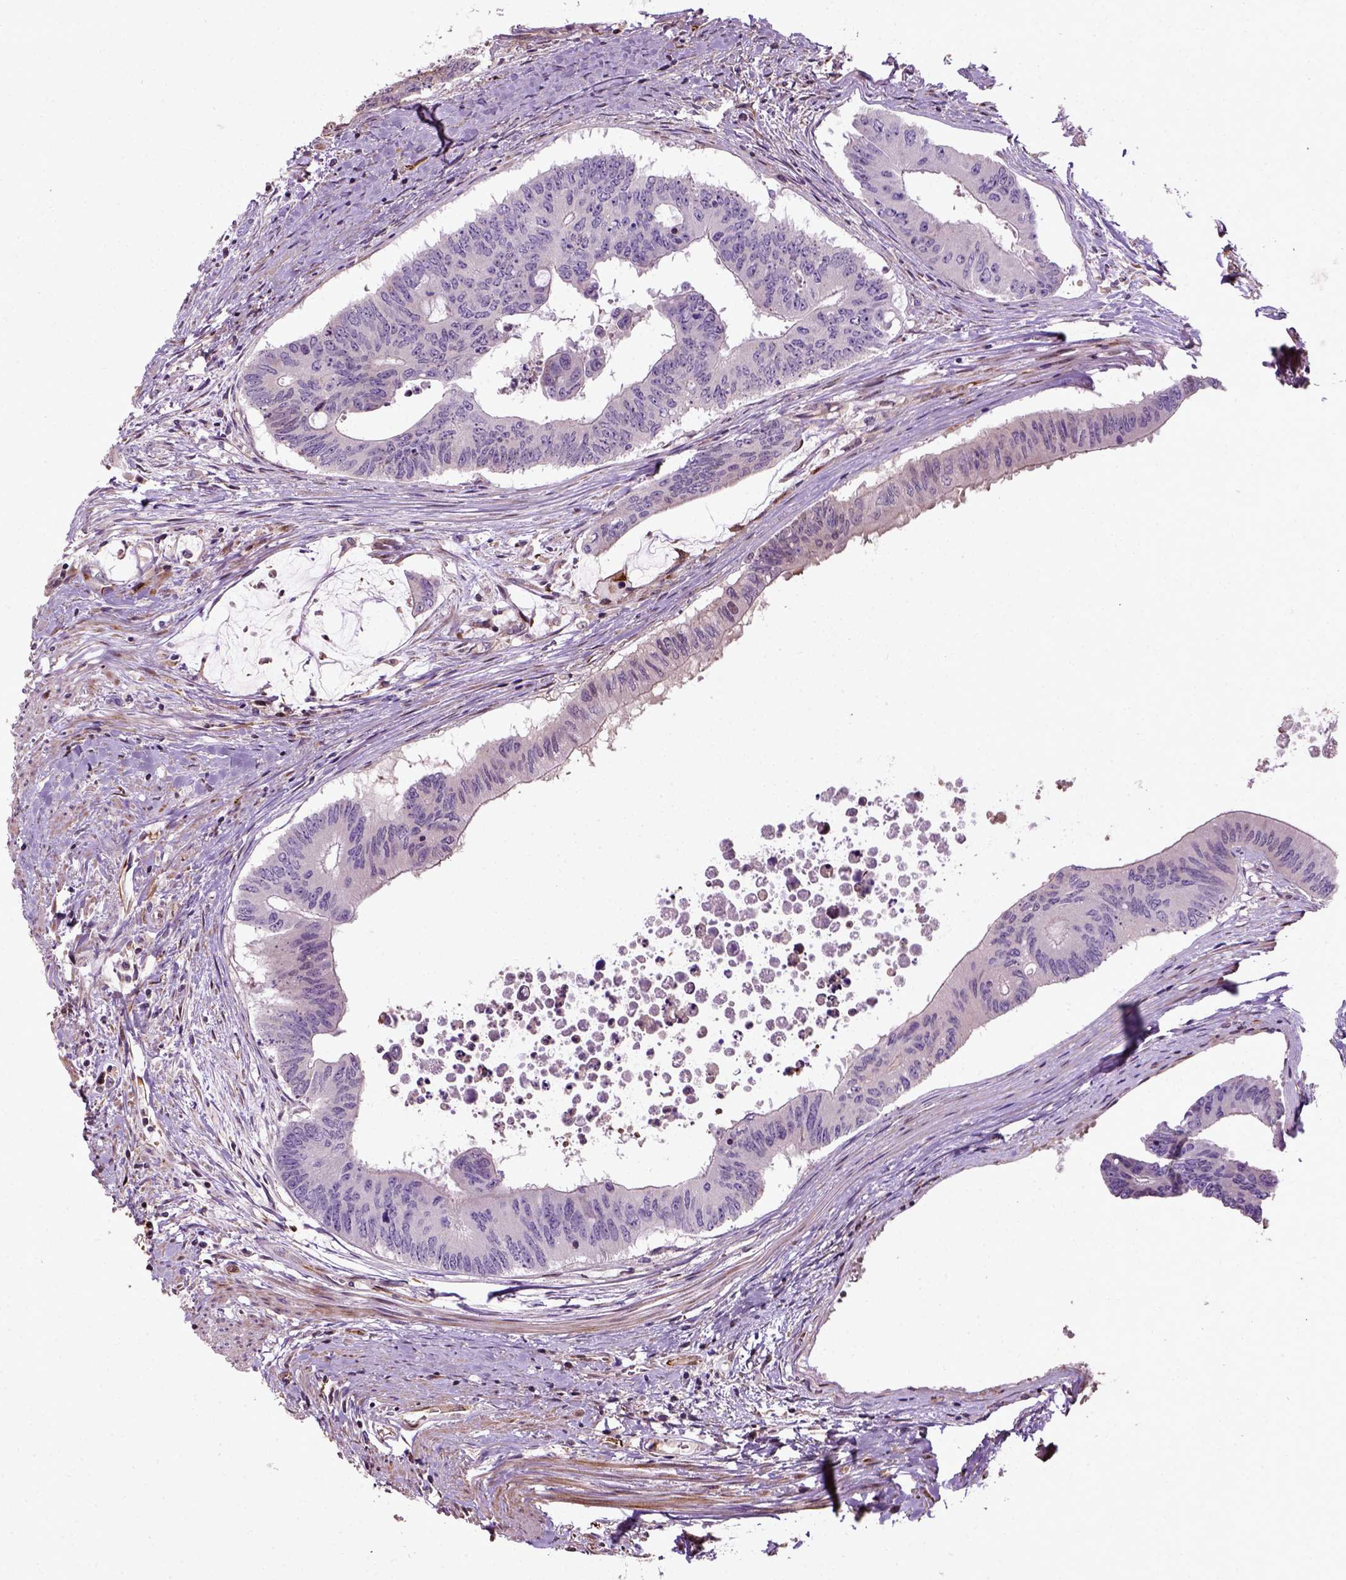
{"staining": {"intensity": "negative", "quantity": "none", "location": "none"}, "tissue": "colorectal cancer", "cell_type": "Tumor cells", "image_type": "cancer", "snomed": [{"axis": "morphology", "description": "Adenocarcinoma, NOS"}, {"axis": "topography", "description": "Rectum"}], "caption": "Tumor cells show no significant expression in adenocarcinoma (colorectal). Brightfield microscopy of immunohistochemistry (IHC) stained with DAB (brown) and hematoxylin (blue), captured at high magnification.", "gene": "PKP3", "patient": {"sex": "male", "age": 59}}